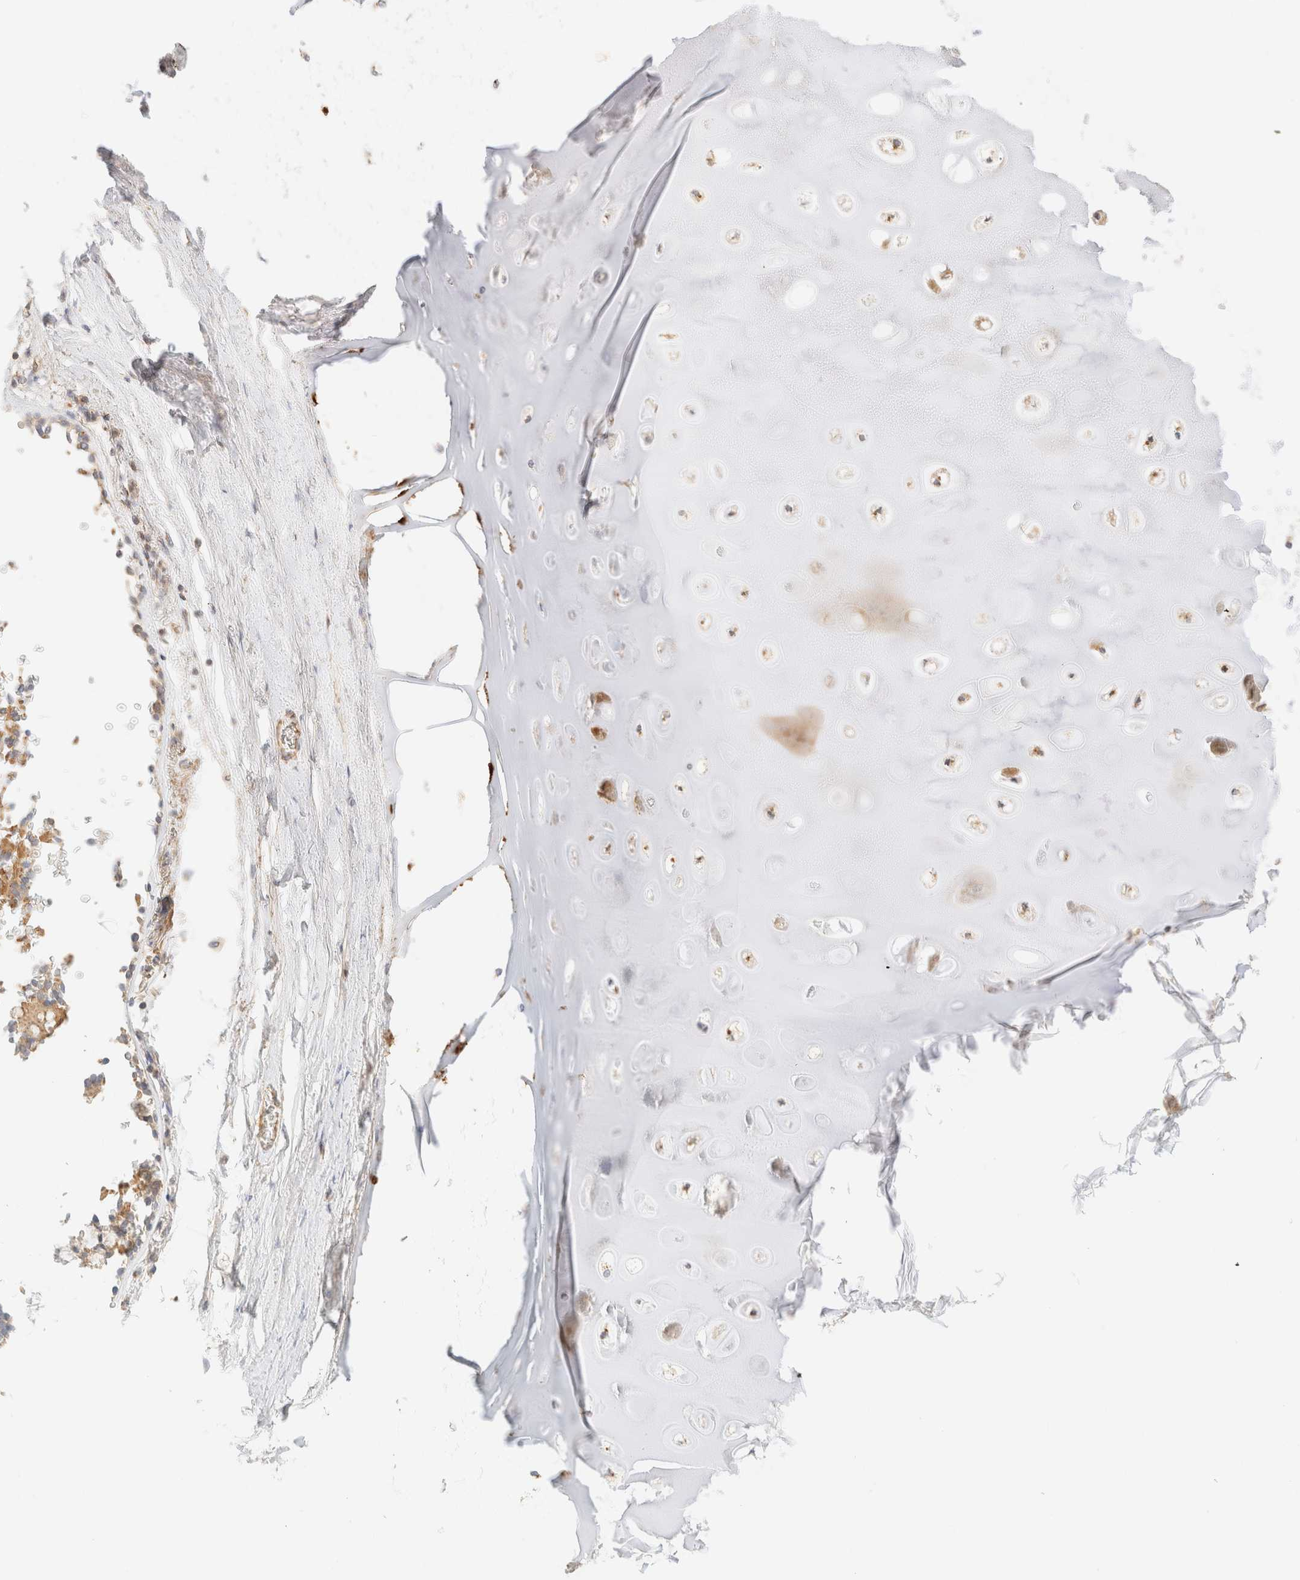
{"staining": {"intensity": "moderate", "quantity": ">75%", "location": "cytoplasmic/membranous"}, "tissue": "adipose tissue", "cell_type": "Adipocytes", "image_type": "normal", "snomed": [{"axis": "morphology", "description": "Normal tissue, NOS"}, {"axis": "topography", "description": "Cartilage tissue"}, {"axis": "topography", "description": "Lung"}], "caption": "An IHC micrograph of unremarkable tissue is shown. Protein staining in brown labels moderate cytoplasmic/membranous positivity in adipose tissue within adipocytes.", "gene": "MYO10", "patient": {"sex": "female", "age": 77}}